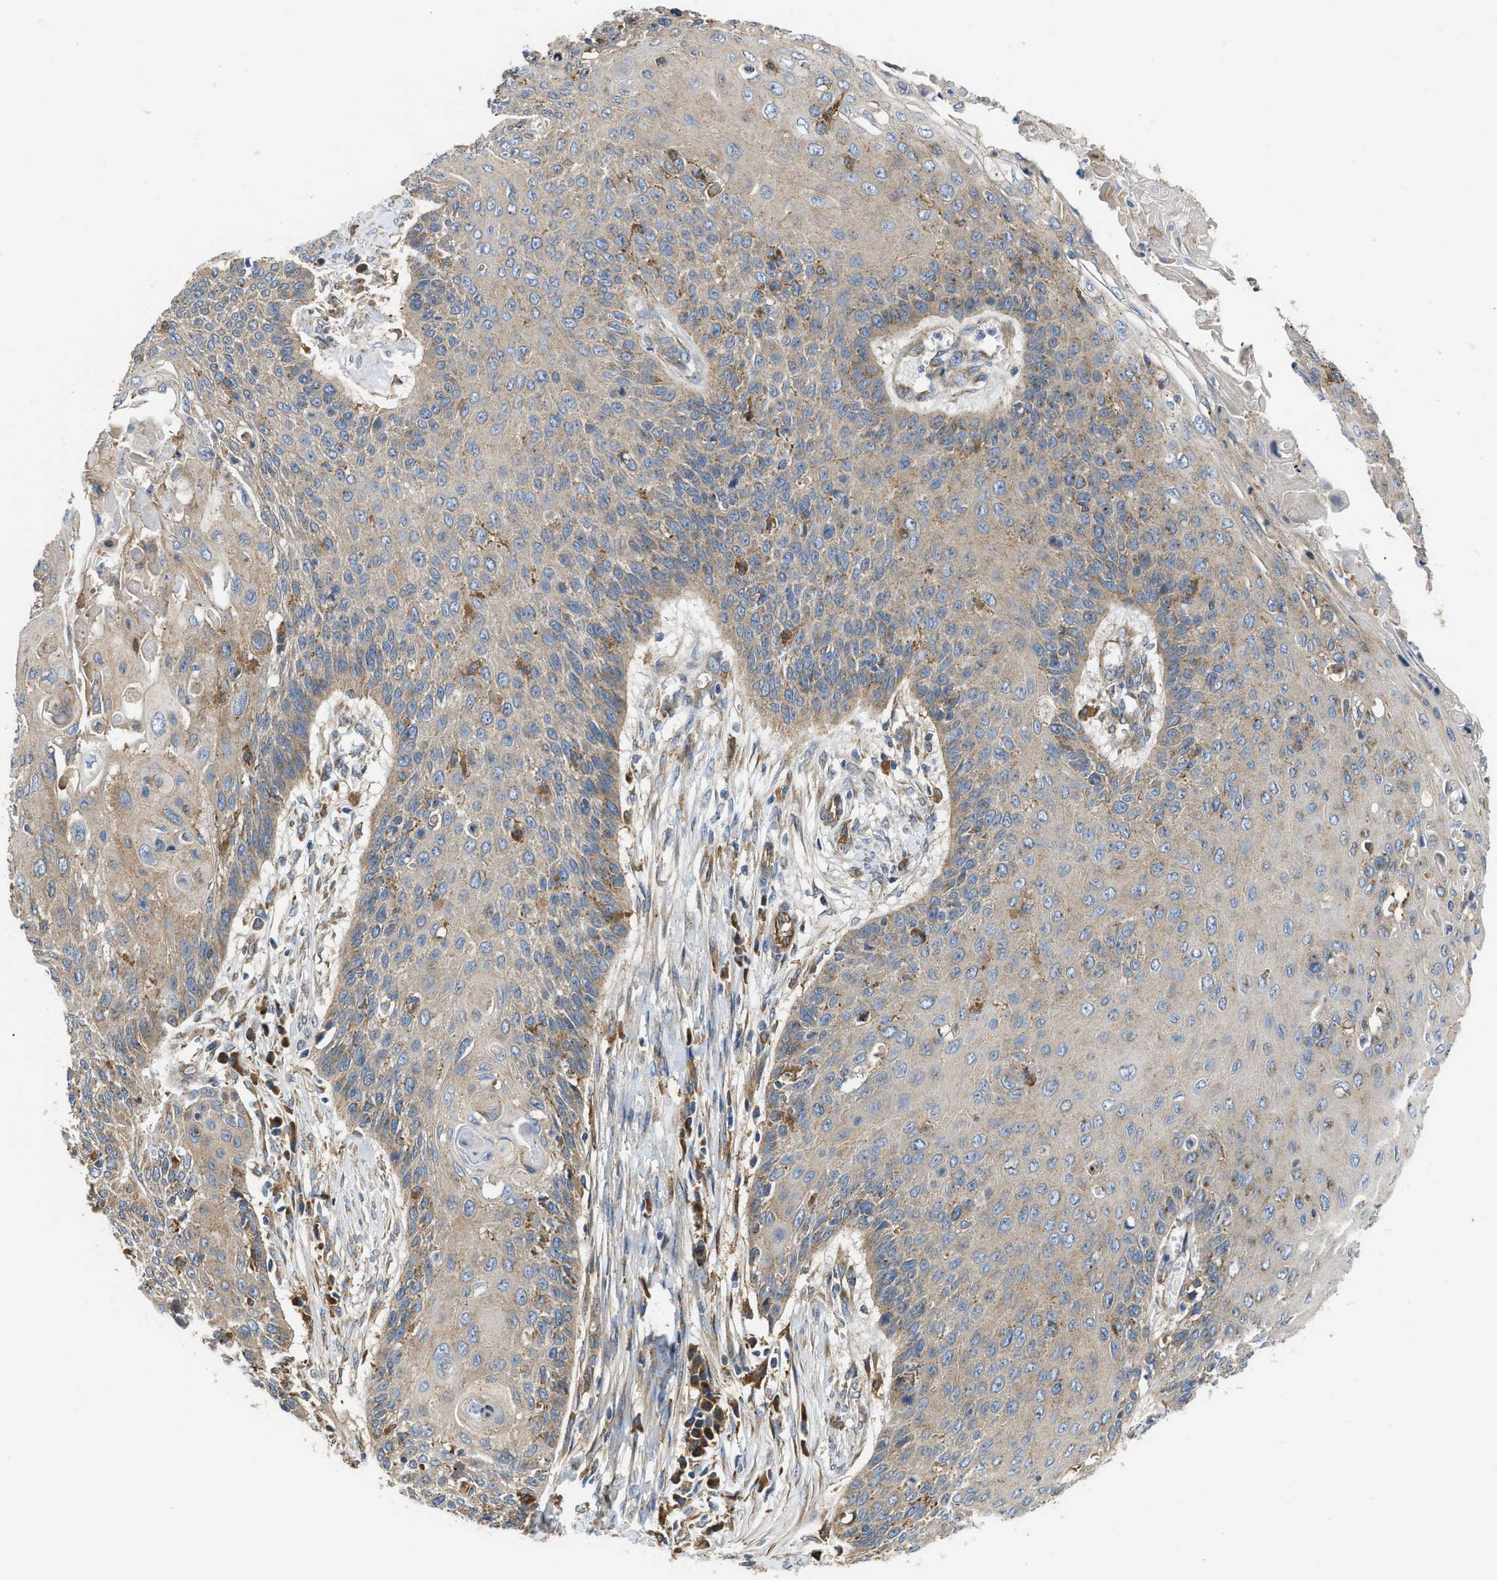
{"staining": {"intensity": "moderate", "quantity": "<25%", "location": "cytoplasmic/membranous"}, "tissue": "cervical cancer", "cell_type": "Tumor cells", "image_type": "cancer", "snomed": [{"axis": "morphology", "description": "Squamous cell carcinoma, NOS"}, {"axis": "topography", "description": "Cervix"}], "caption": "The histopathology image demonstrates a brown stain indicating the presence of a protein in the cytoplasmic/membranous of tumor cells in cervical cancer. The protein is stained brown, and the nuclei are stained in blue (DAB IHC with brightfield microscopy, high magnification).", "gene": "FLNB", "patient": {"sex": "female", "age": 39}}